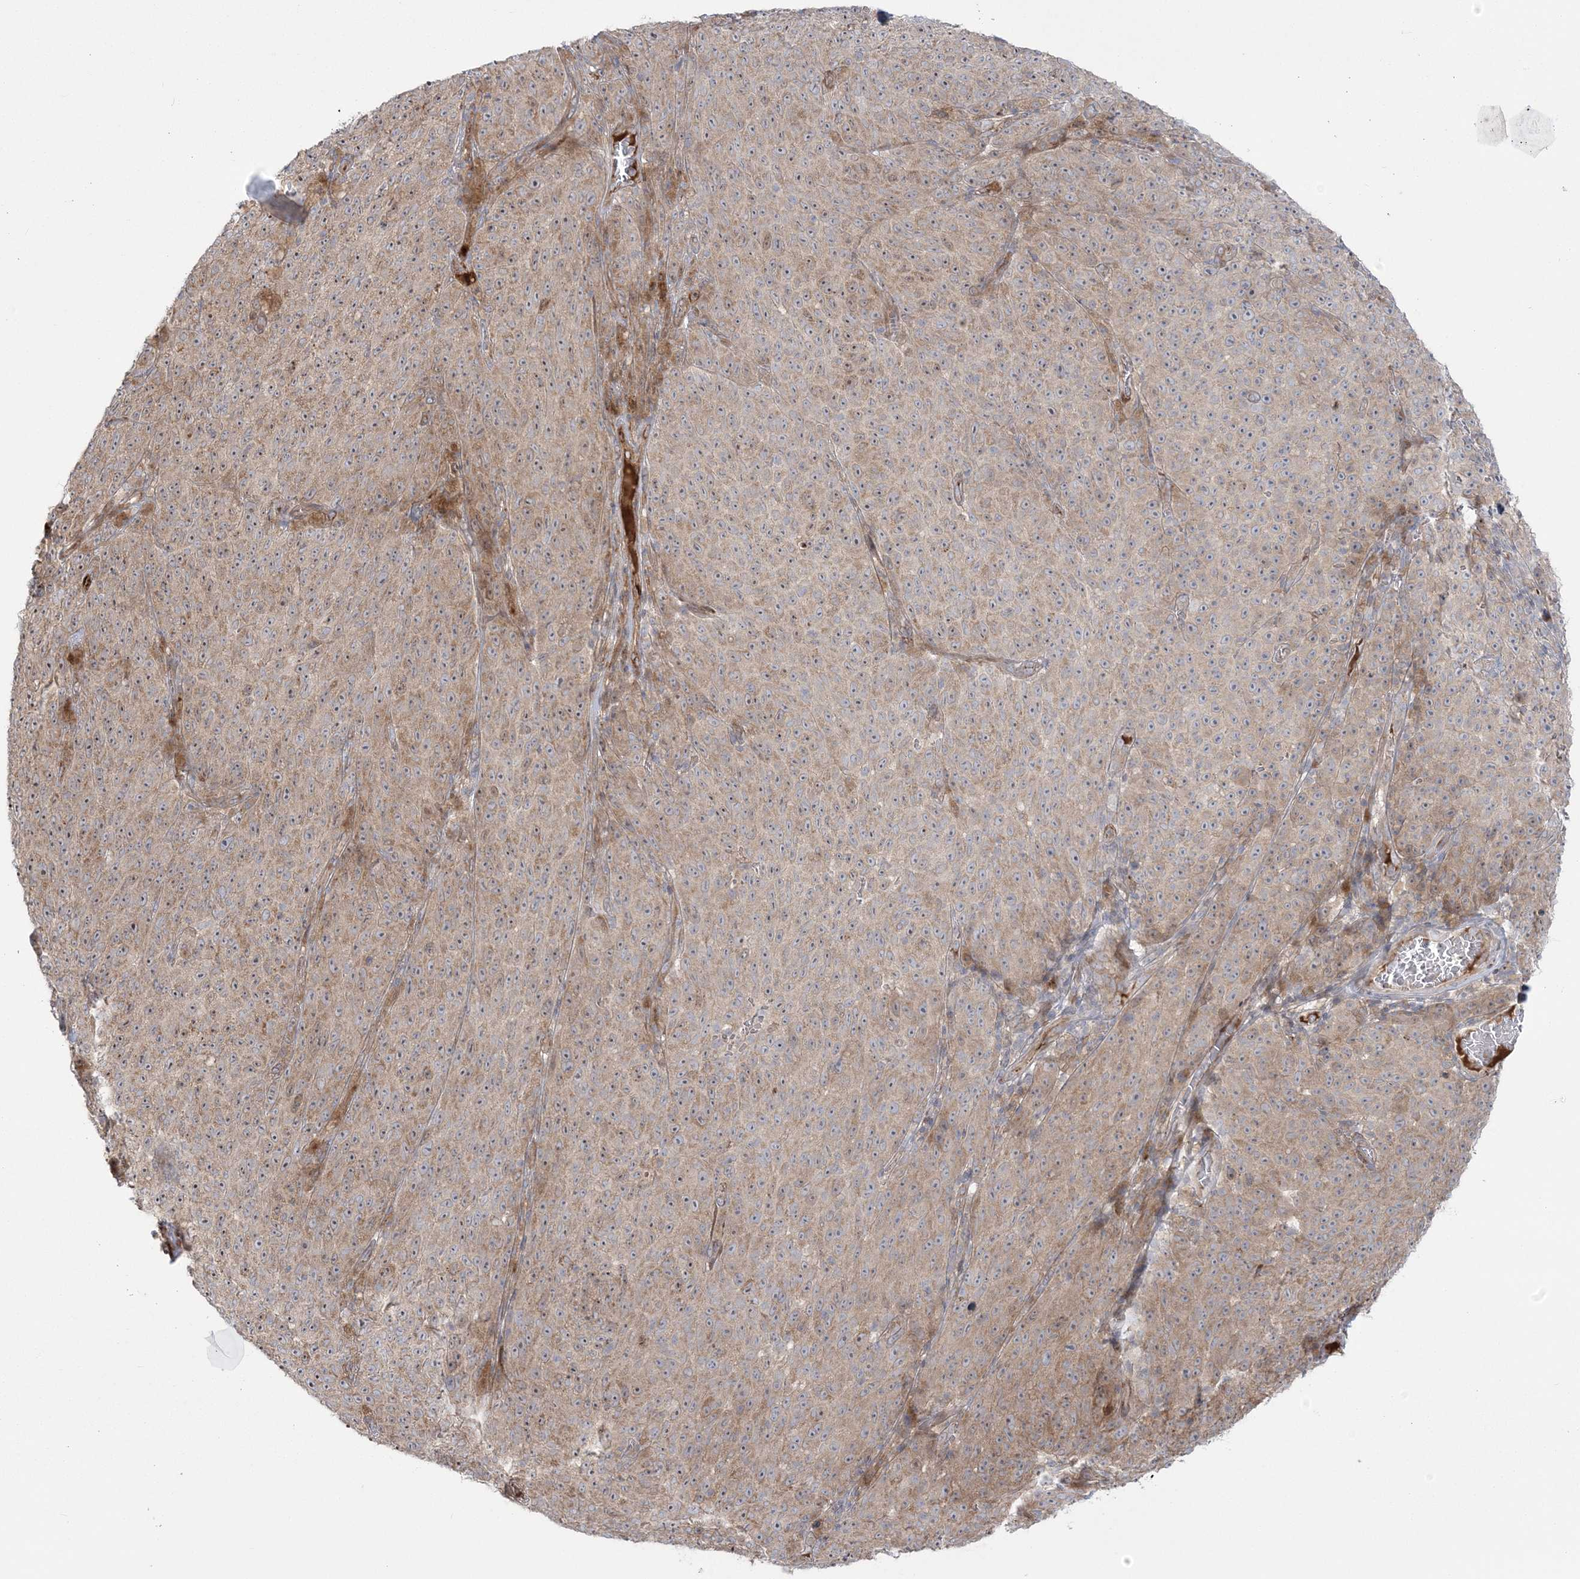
{"staining": {"intensity": "weak", "quantity": "25%-75%", "location": "cytoplasmic/membranous"}, "tissue": "melanoma", "cell_type": "Tumor cells", "image_type": "cancer", "snomed": [{"axis": "morphology", "description": "Malignant melanoma, NOS"}, {"axis": "topography", "description": "Skin"}], "caption": "Human malignant melanoma stained with a protein marker shows weak staining in tumor cells.", "gene": "NUDT9", "patient": {"sex": "female", "age": 82}}